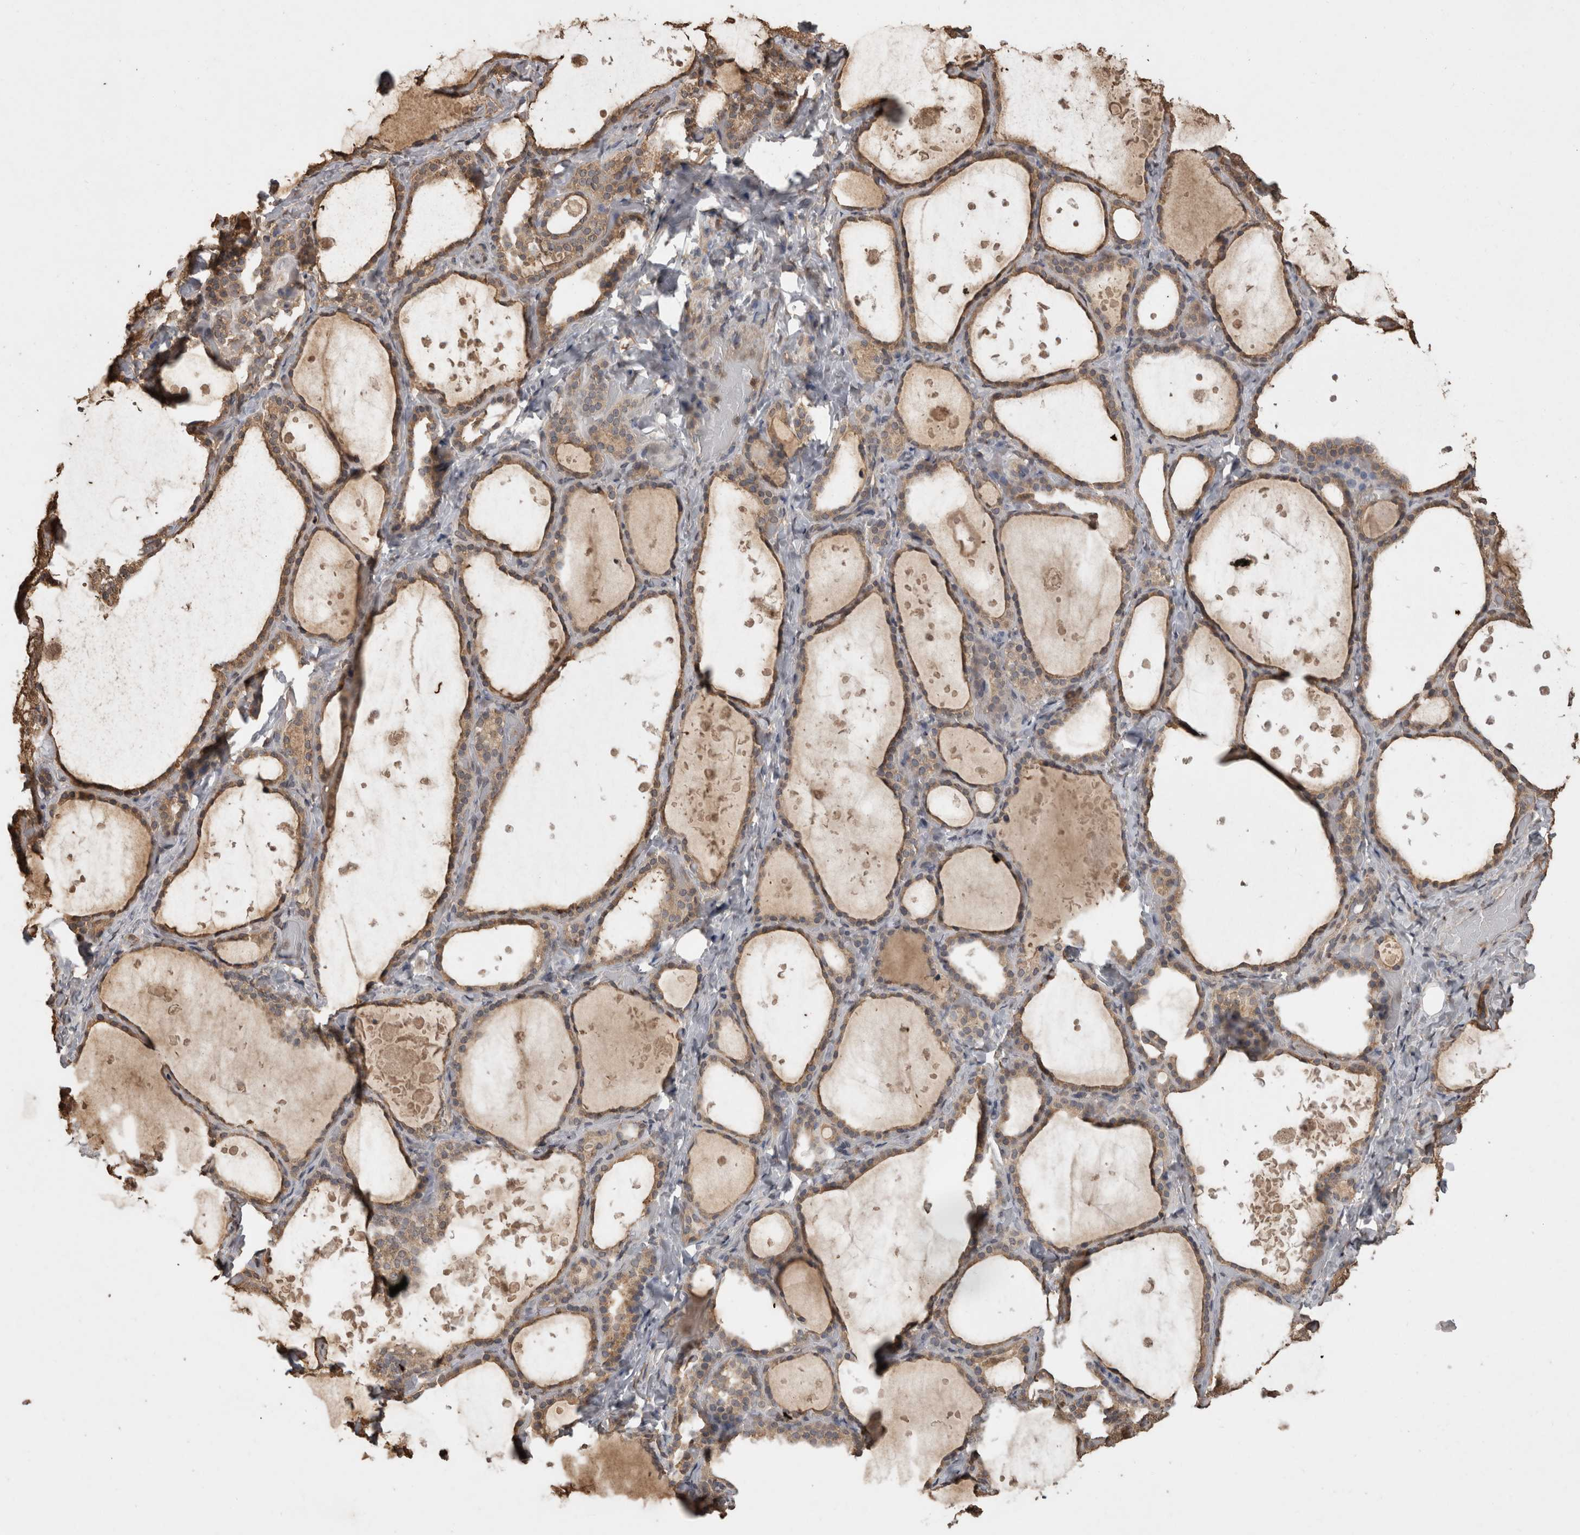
{"staining": {"intensity": "moderate", "quantity": ">75%", "location": "cytoplasmic/membranous"}, "tissue": "thyroid gland", "cell_type": "Glandular cells", "image_type": "normal", "snomed": [{"axis": "morphology", "description": "Normal tissue, NOS"}, {"axis": "topography", "description": "Thyroid gland"}], "caption": "Thyroid gland stained with immunohistochemistry (IHC) demonstrates moderate cytoplasmic/membranous expression in about >75% of glandular cells. (DAB = brown stain, brightfield microscopy at high magnification).", "gene": "SOCS5", "patient": {"sex": "female", "age": 44}}